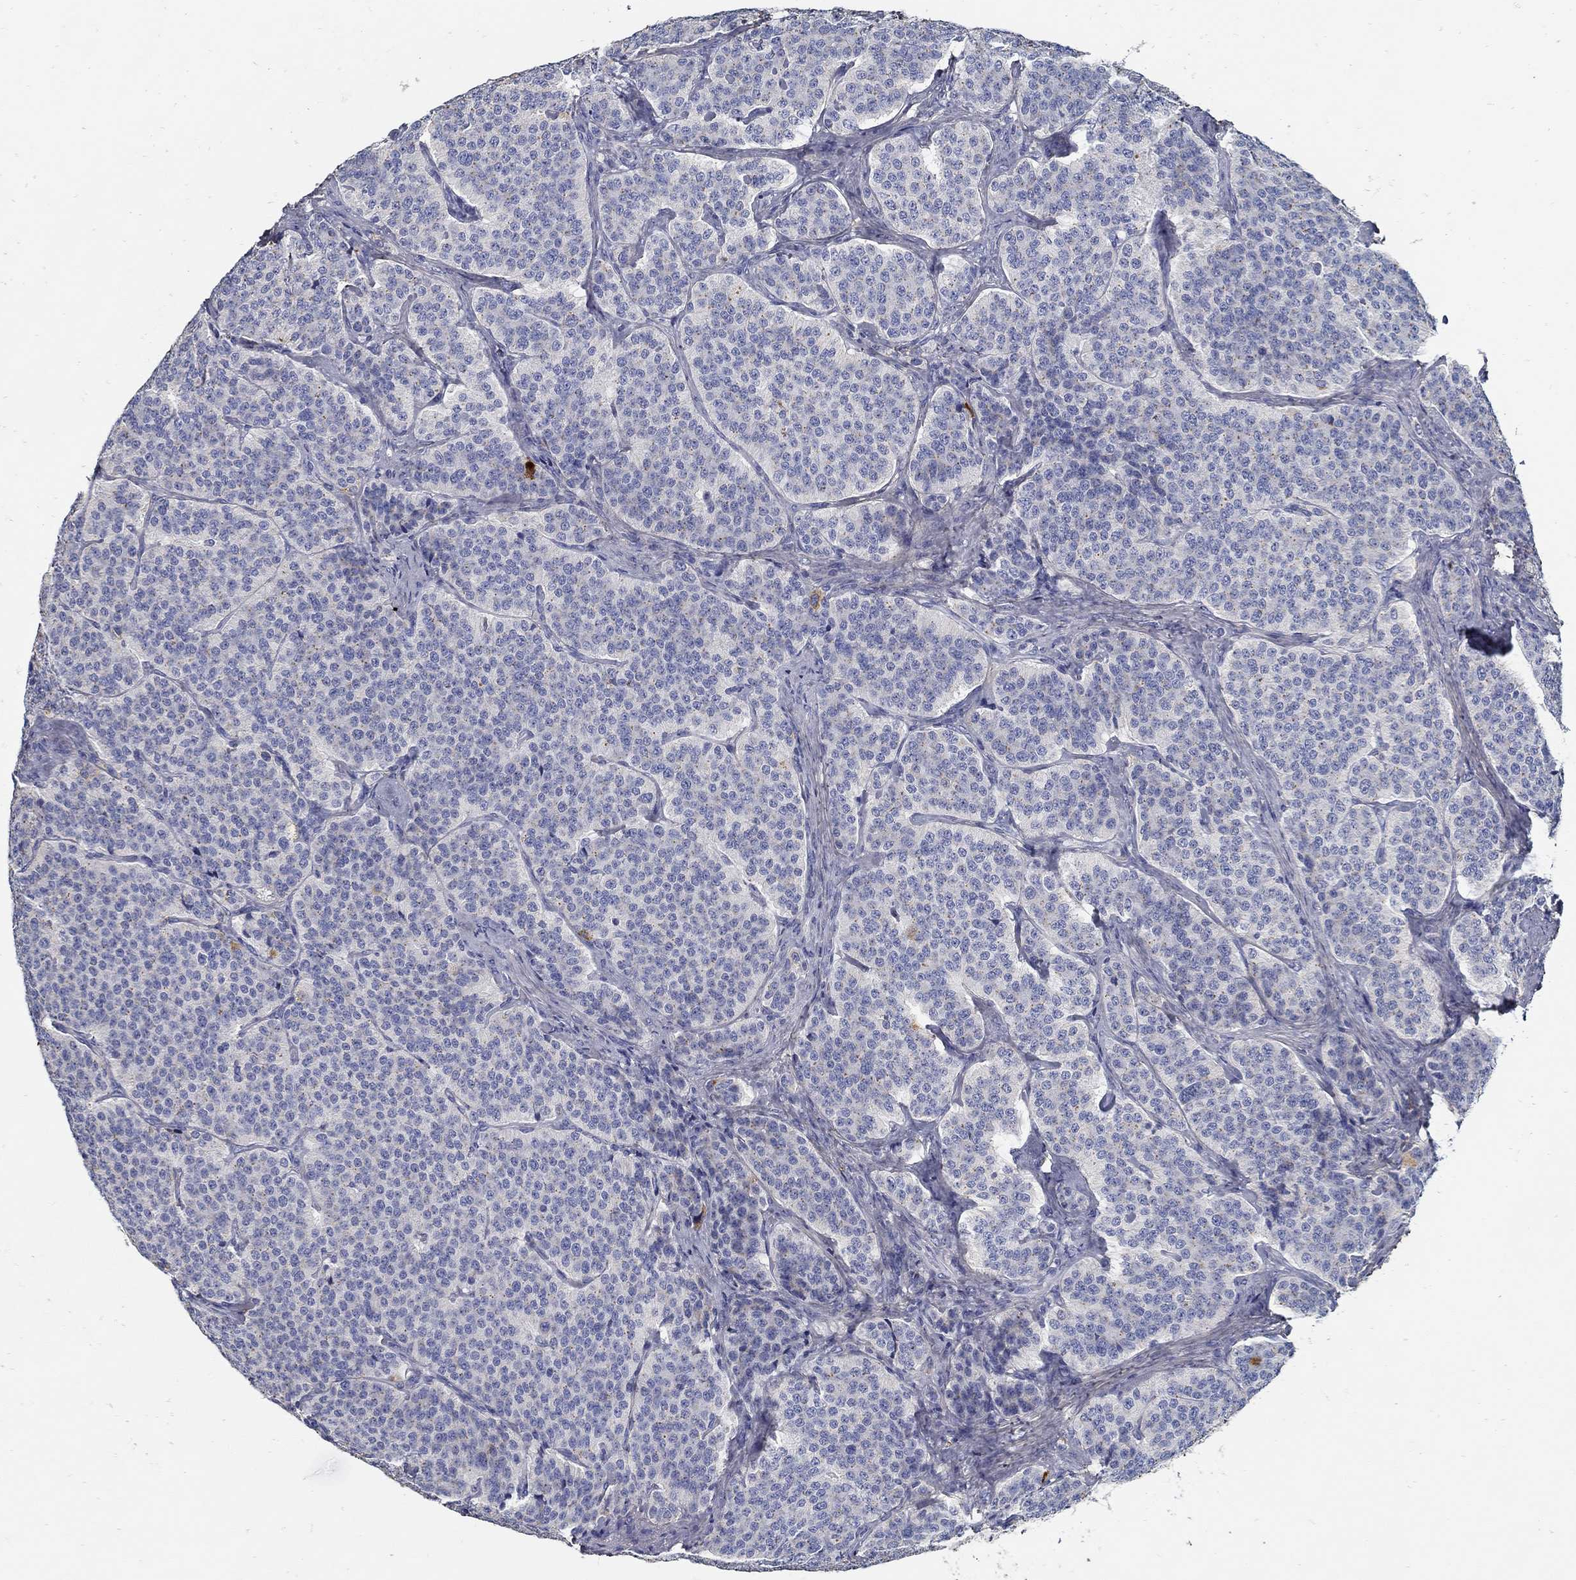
{"staining": {"intensity": "negative", "quantity": "none", "location": "none"}, "tissue": "carcinoid", "cell_type": "Tumor cells", "image_type": "cancer", "snomed": [{"axis": "morphology", "description": "Carcinoid, malignant, NOS"}, {"axis": "topography", "description": "Small intestine"}], "caption": "Carcinoid was stained to show a protein in brown. There is no significant expression in tumor cells.", "gene": "TGFBI", "patient": {"sex": "female", "age": 58}}